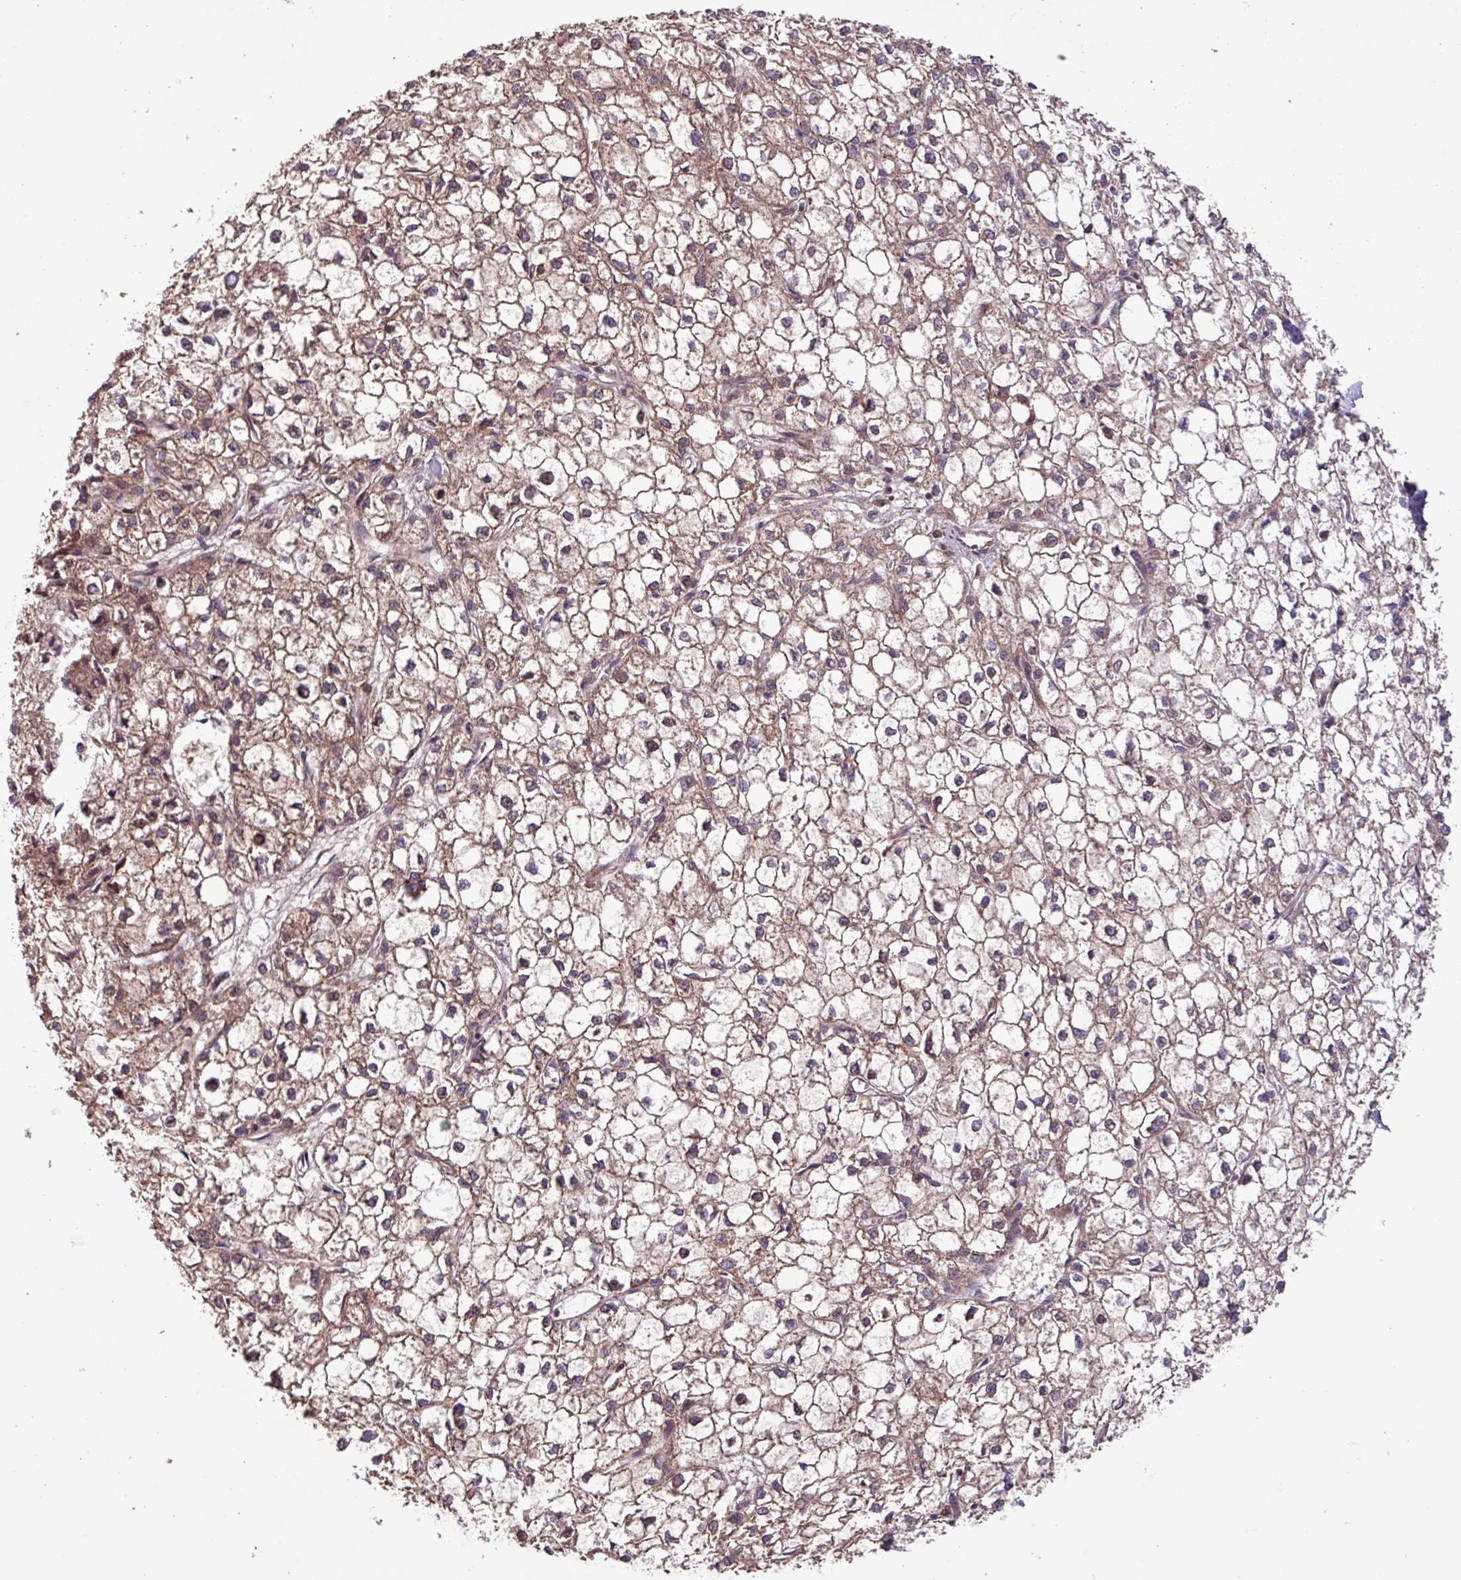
{"staining": {"intensity": "weak", "quantity": ">75%", "location": "cytoplasmic/membranous"}, "tissue": "liver cancer", "cell_type": "Tumor cells", "image_type": "cancer", "snomed": [{"axis": "morphology", "description": "Carcinoma, Hepatocellular, NOS"}, {"axis": "topography", "description": "Liver"}], "caption": "IHC (DAB) staining of liver hepatocellular carcinoma reveals weak cytoplasmic/membranous protein staining in approximately >75% of tumor cells.", "gene": "PTPRQ", "patient": {"sex": "female", "age": 43}}